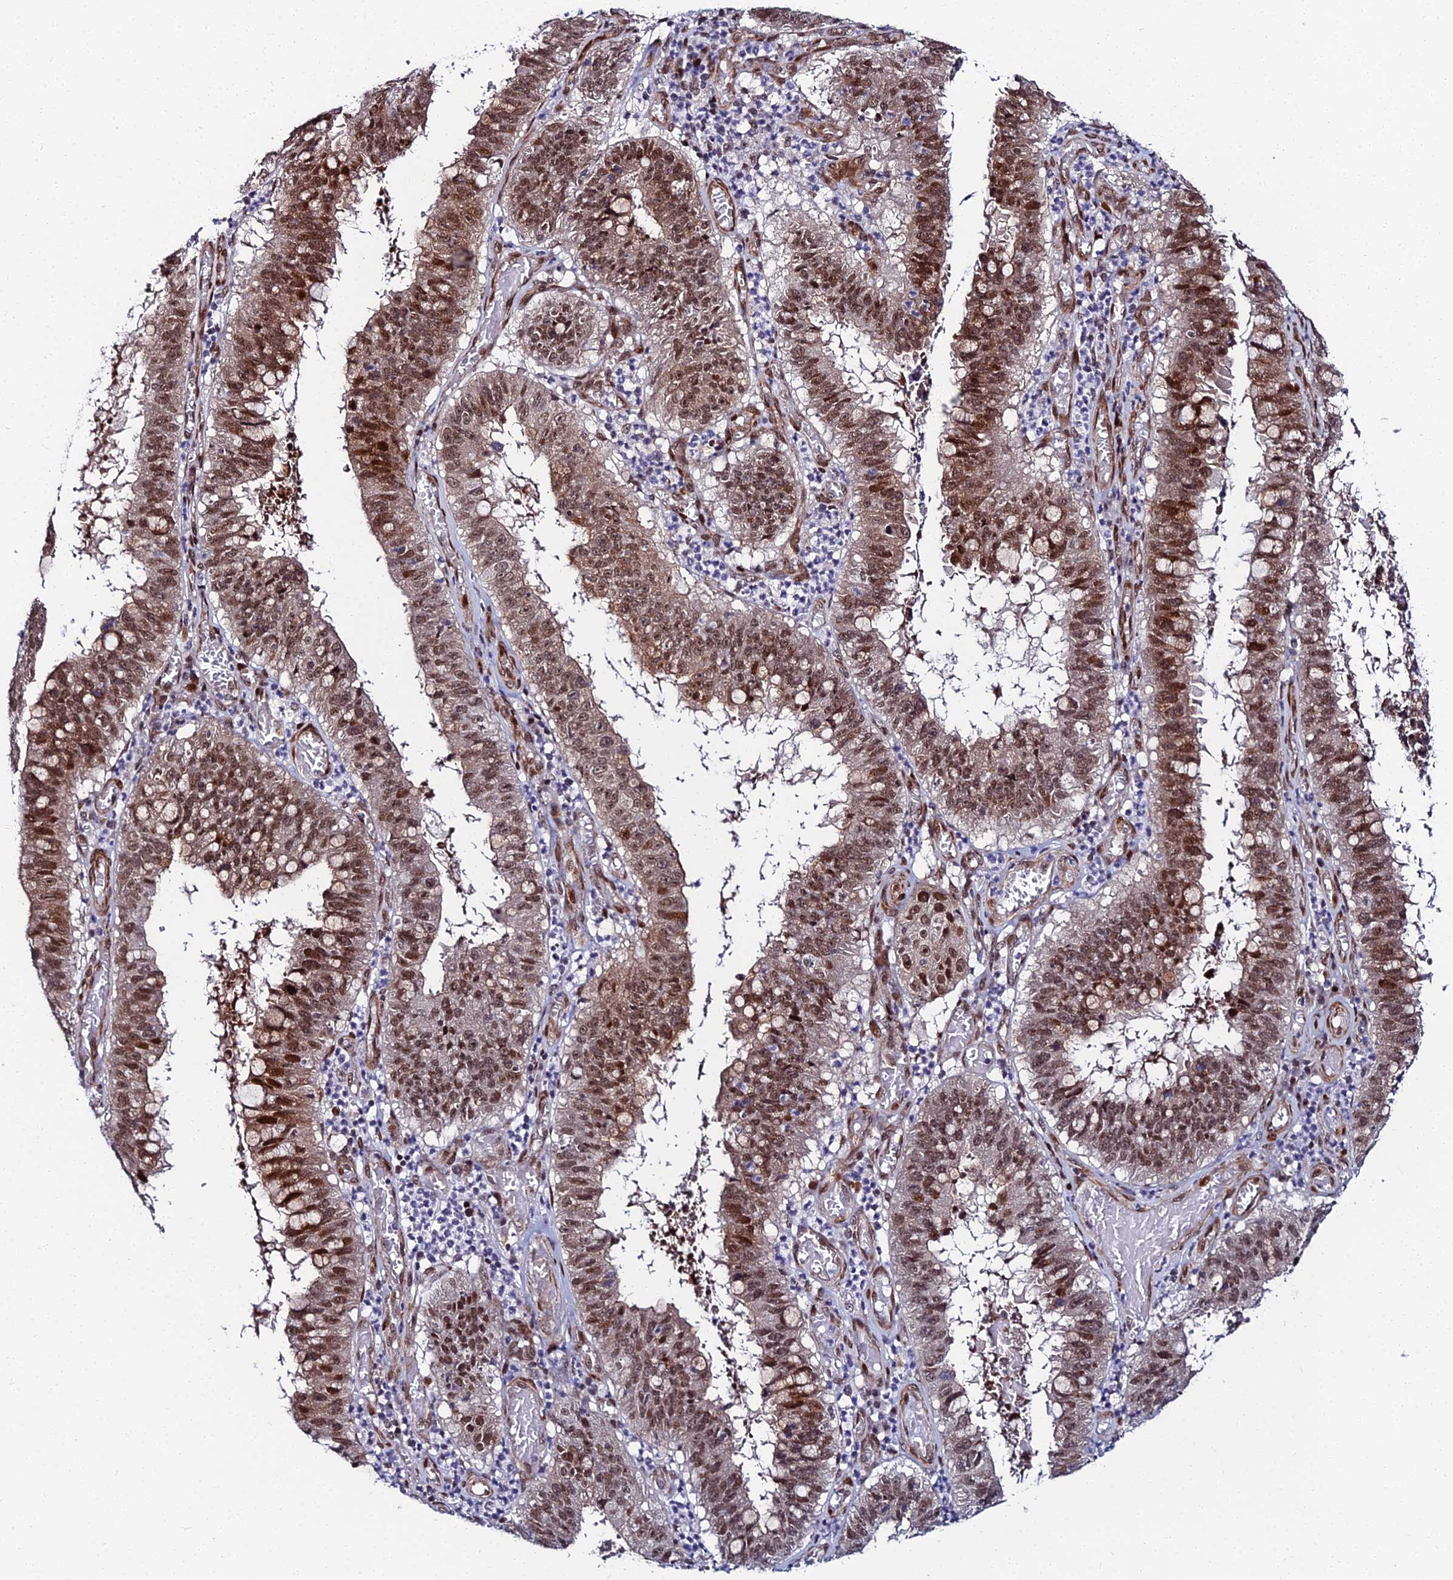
{"staining": {"intensity": "moderate", "quantity": ">75%", "location": "nuclear"}, "tissue": "stomach cancer", "cell_type": "Tumor cells", "image_type": "cancer", "snomed": [{"axis": "morphology", "description": "Adenocarcinoma, NOS"}, {"axis": "topography", "description": "Stomach"}], "caption": "Adenocarcinoma (stomach) stained for a protein (brown) shows moderate nuclear positive expression in about >75% of tumor cells.", "gene": "ZNF668", "patient": {"sex": "male", "age": 59}}